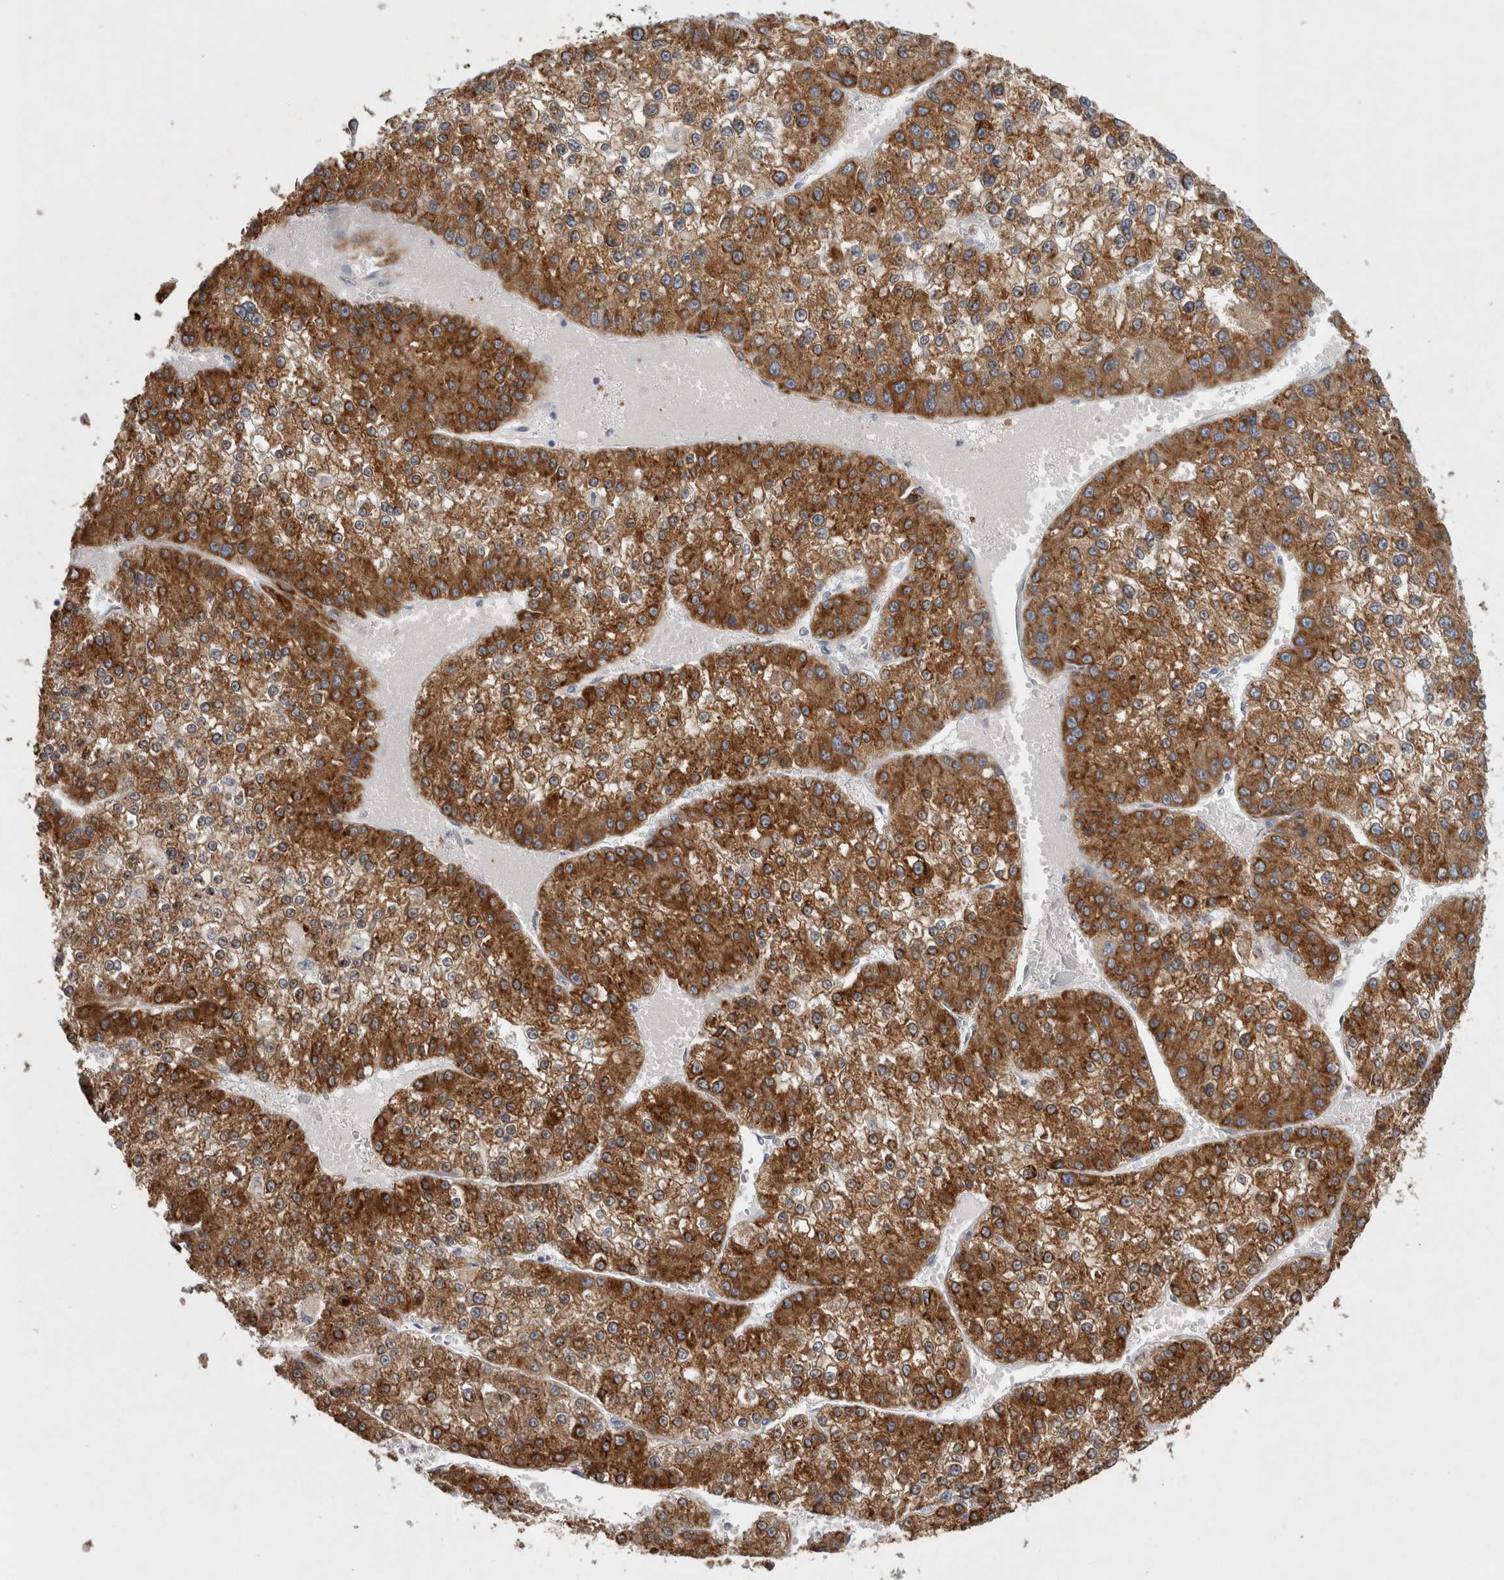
{"staining": {"intensity": "moderate", "quantity": ">75%", "location": "cytoplasmic/membranous"}, "tissue": "liver cancer", "cell_type": "Tumor cells", "image_type": "cancer", "snomed": [{"axis": "morphology", "description": "Carcinoma, Hepatocellular, NOS"}, {"axis": "topography", "description": "Liver"}], "caption": "A high-resolution photomicrograph shows IHC staining of liver cancer, which displays moderate cytoplasmic/membranous positivity in about >75% of tumor cells.", "gene": "LRRC40", "patient": {"sex": "female", "age": 73}}